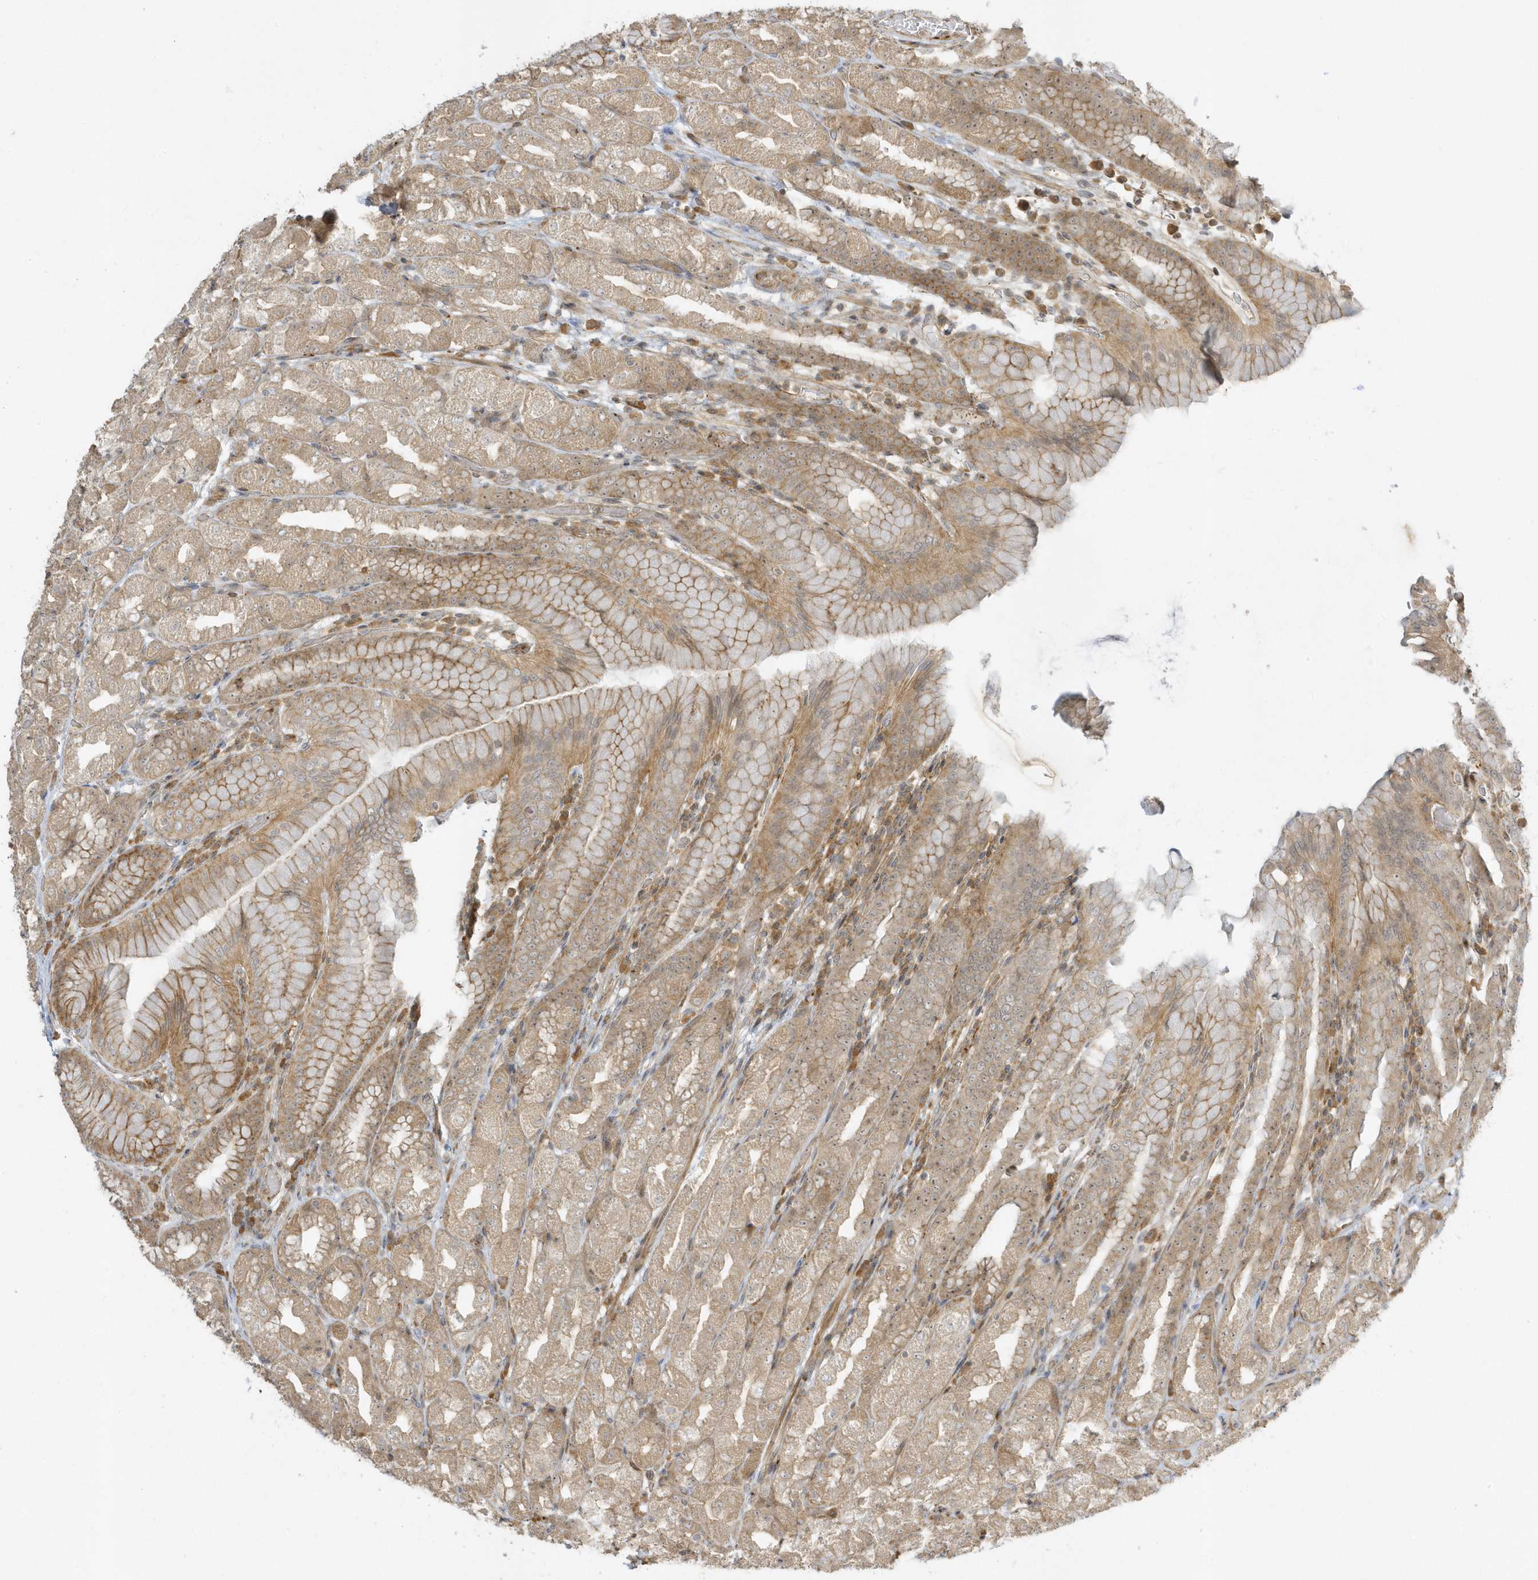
{"staining": {"intensity": "weak", "quantity": ">75%", "location": "cytoplasmic/membranous,nuclear"}, "tissue": "stomach", "cell_type": "Glandular cells", "image_type": "normal", "snomed": [{"axis": "morphology", "description": "Normal tissue, NOS"}, {"axis": "topography", "description": "Stomach, upper"}], "caption": "This is a photomicrograph of immunohistochemistry (IHC) staining of benign stomach, which shows weak expression in the cytoplasmic/membranous,nuclear of glandular cells.", "gene": "ZBTB8A", "patient": {"sex": "male", "age": 68}}